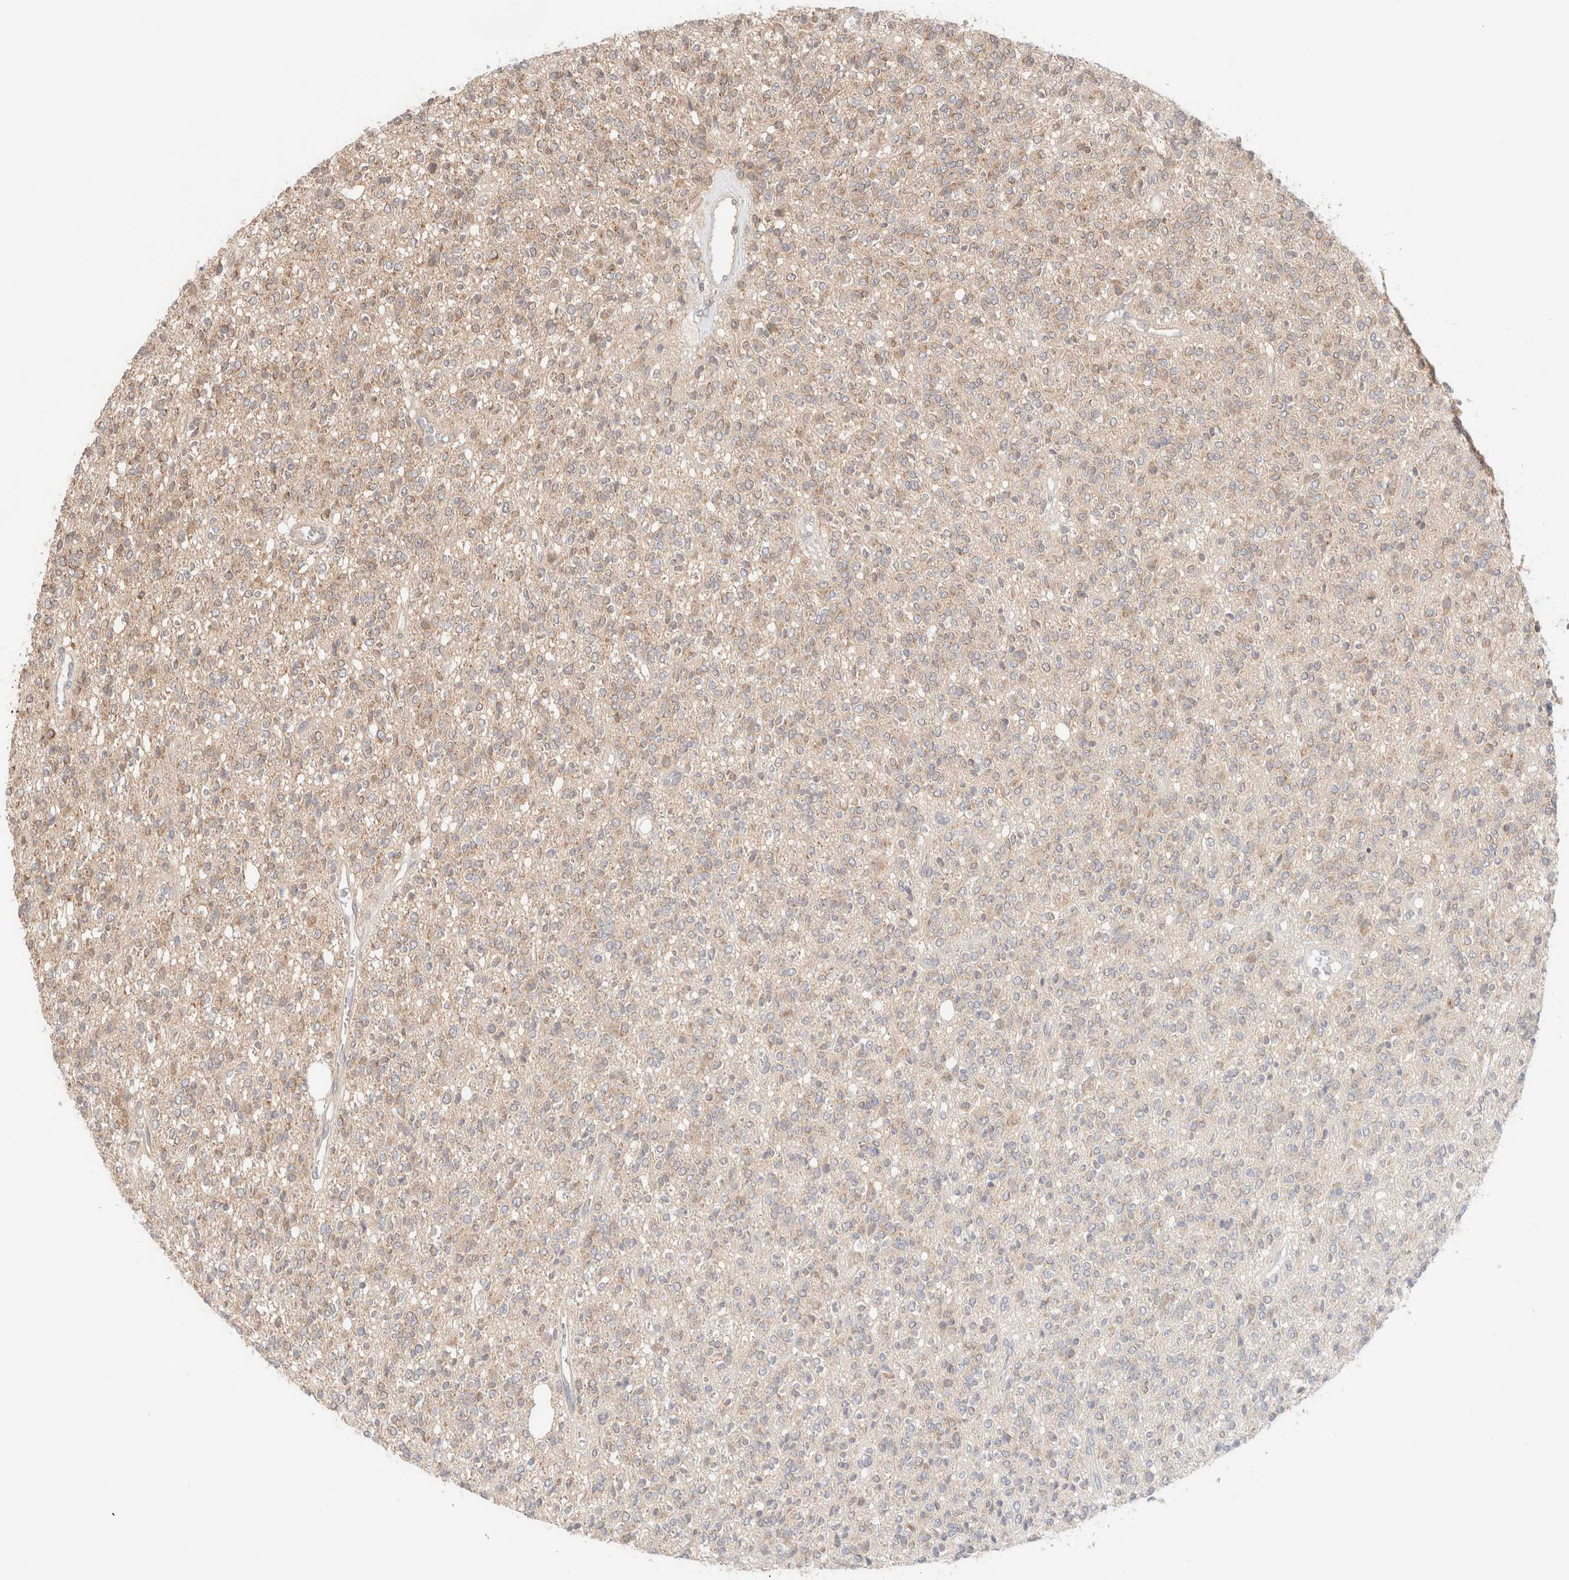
{"staining": {"intensity": "weak", "quantity": "25%-75%", "location": "cytoplasmic/membranous"}, "tissue": "glioma", "cell_type": "Tumor cells", "image_type": "cancer", "snomed": [{"axis": "morphology", "description": "Glioma, malignant, High grade"}, {"axis": "topography", "description": "Brain"}], "caption": "Tumor cells demonstrate weak cytoplasmic/membranous staining in about 25%-75% of cells in malignant glioma (high-grade).", "gene": "XKR4", "patient": {"sex": "male", "age": 34}}